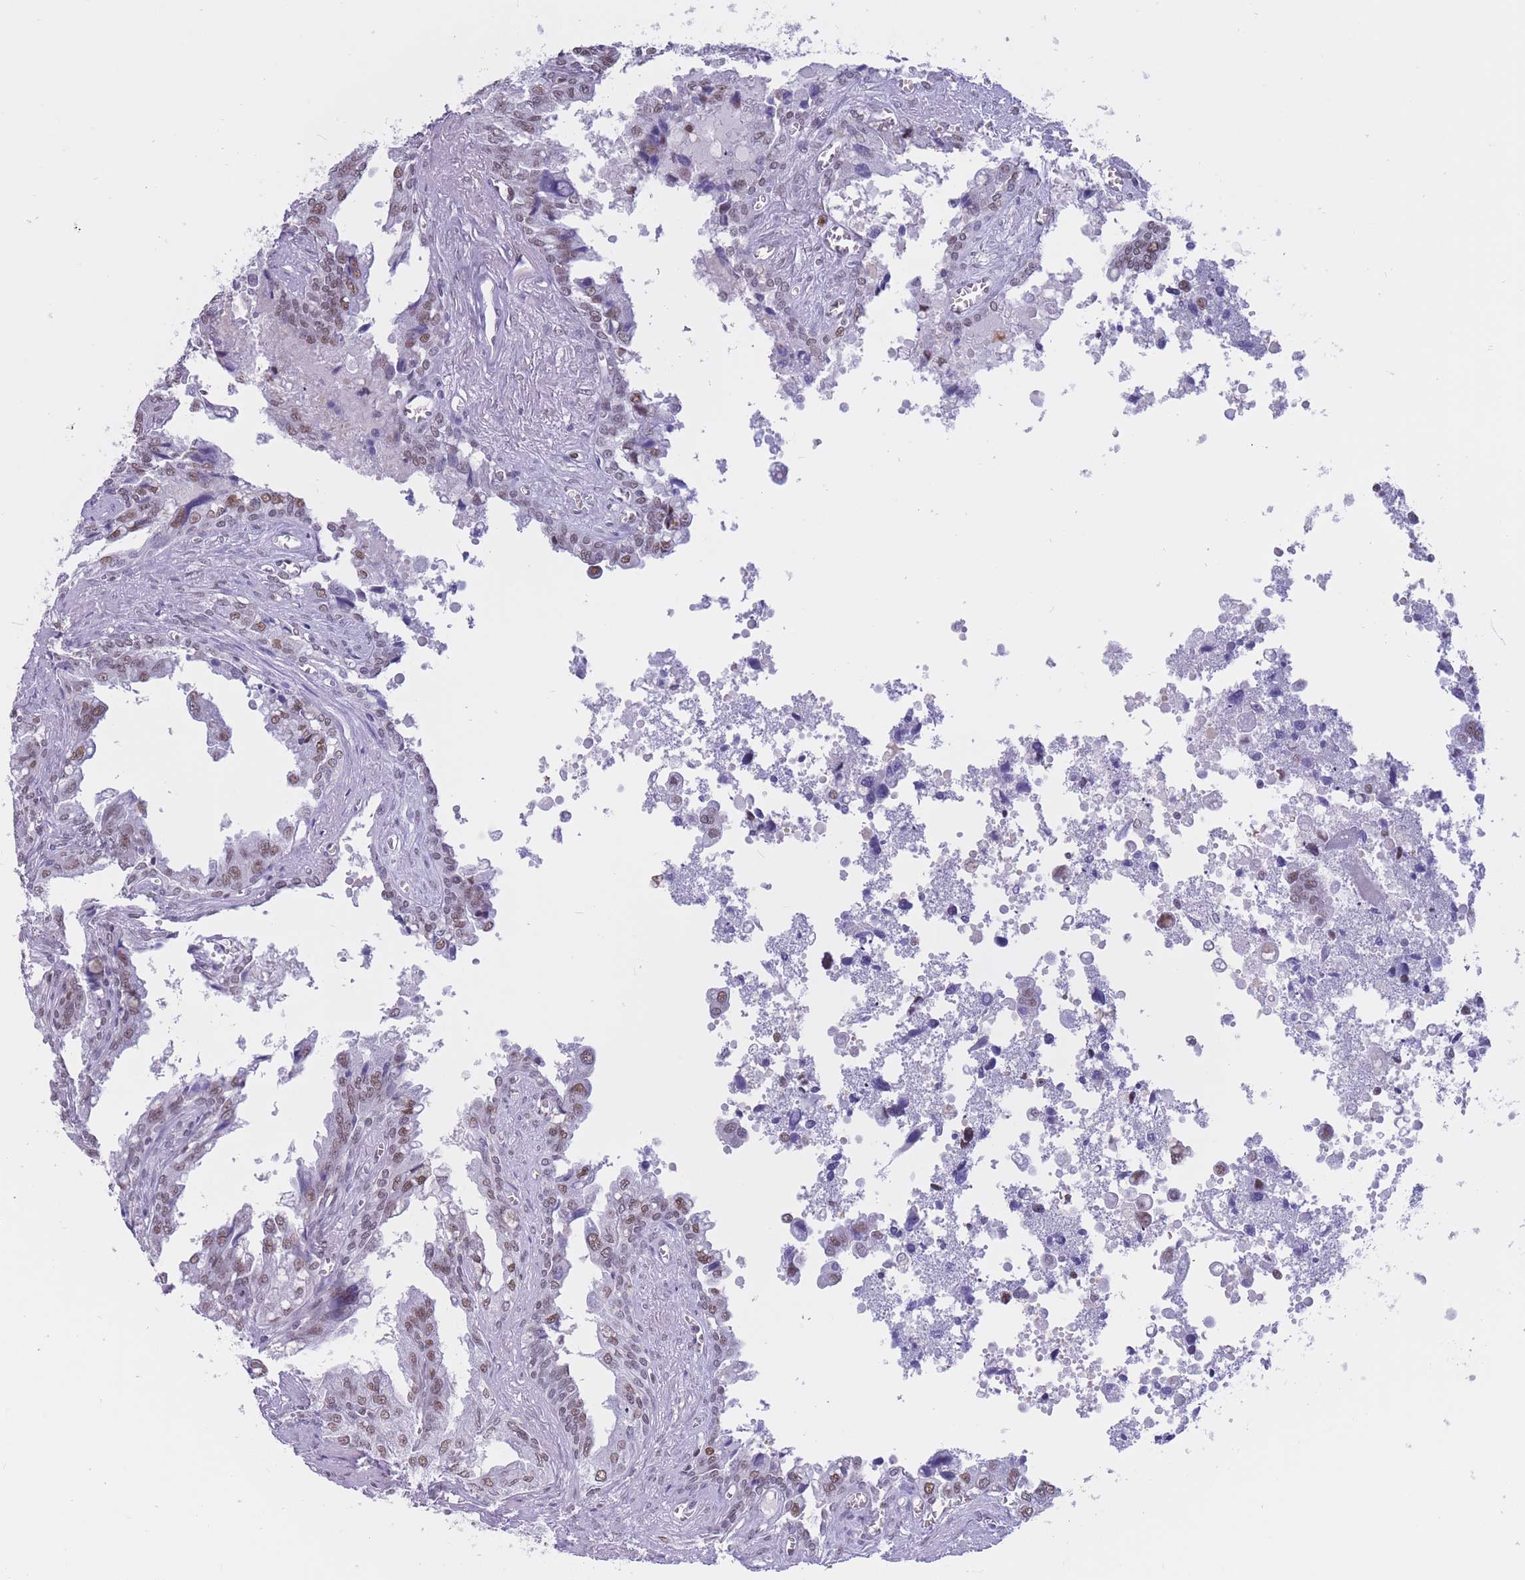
{"staining": {"intensity": "moderate", "quantity": "25%-75%", "location": "nuclear"}, "tissue": "seminal vesicle", "cell_type": "Glandular cells", "image_type": "normal", "snomed": [{"axis": "morphology", "description": "Normal tissue, NOS"}, {"axis": "topography", "description": "Seminal veicle"}], "caption": "The histopathology image displays a brown stain indicating the presence of a protein in the nuclear of glandular cells in seminal vesicle.", "gene": "NASP", "patient": {"sex": "male", "age": 67}}